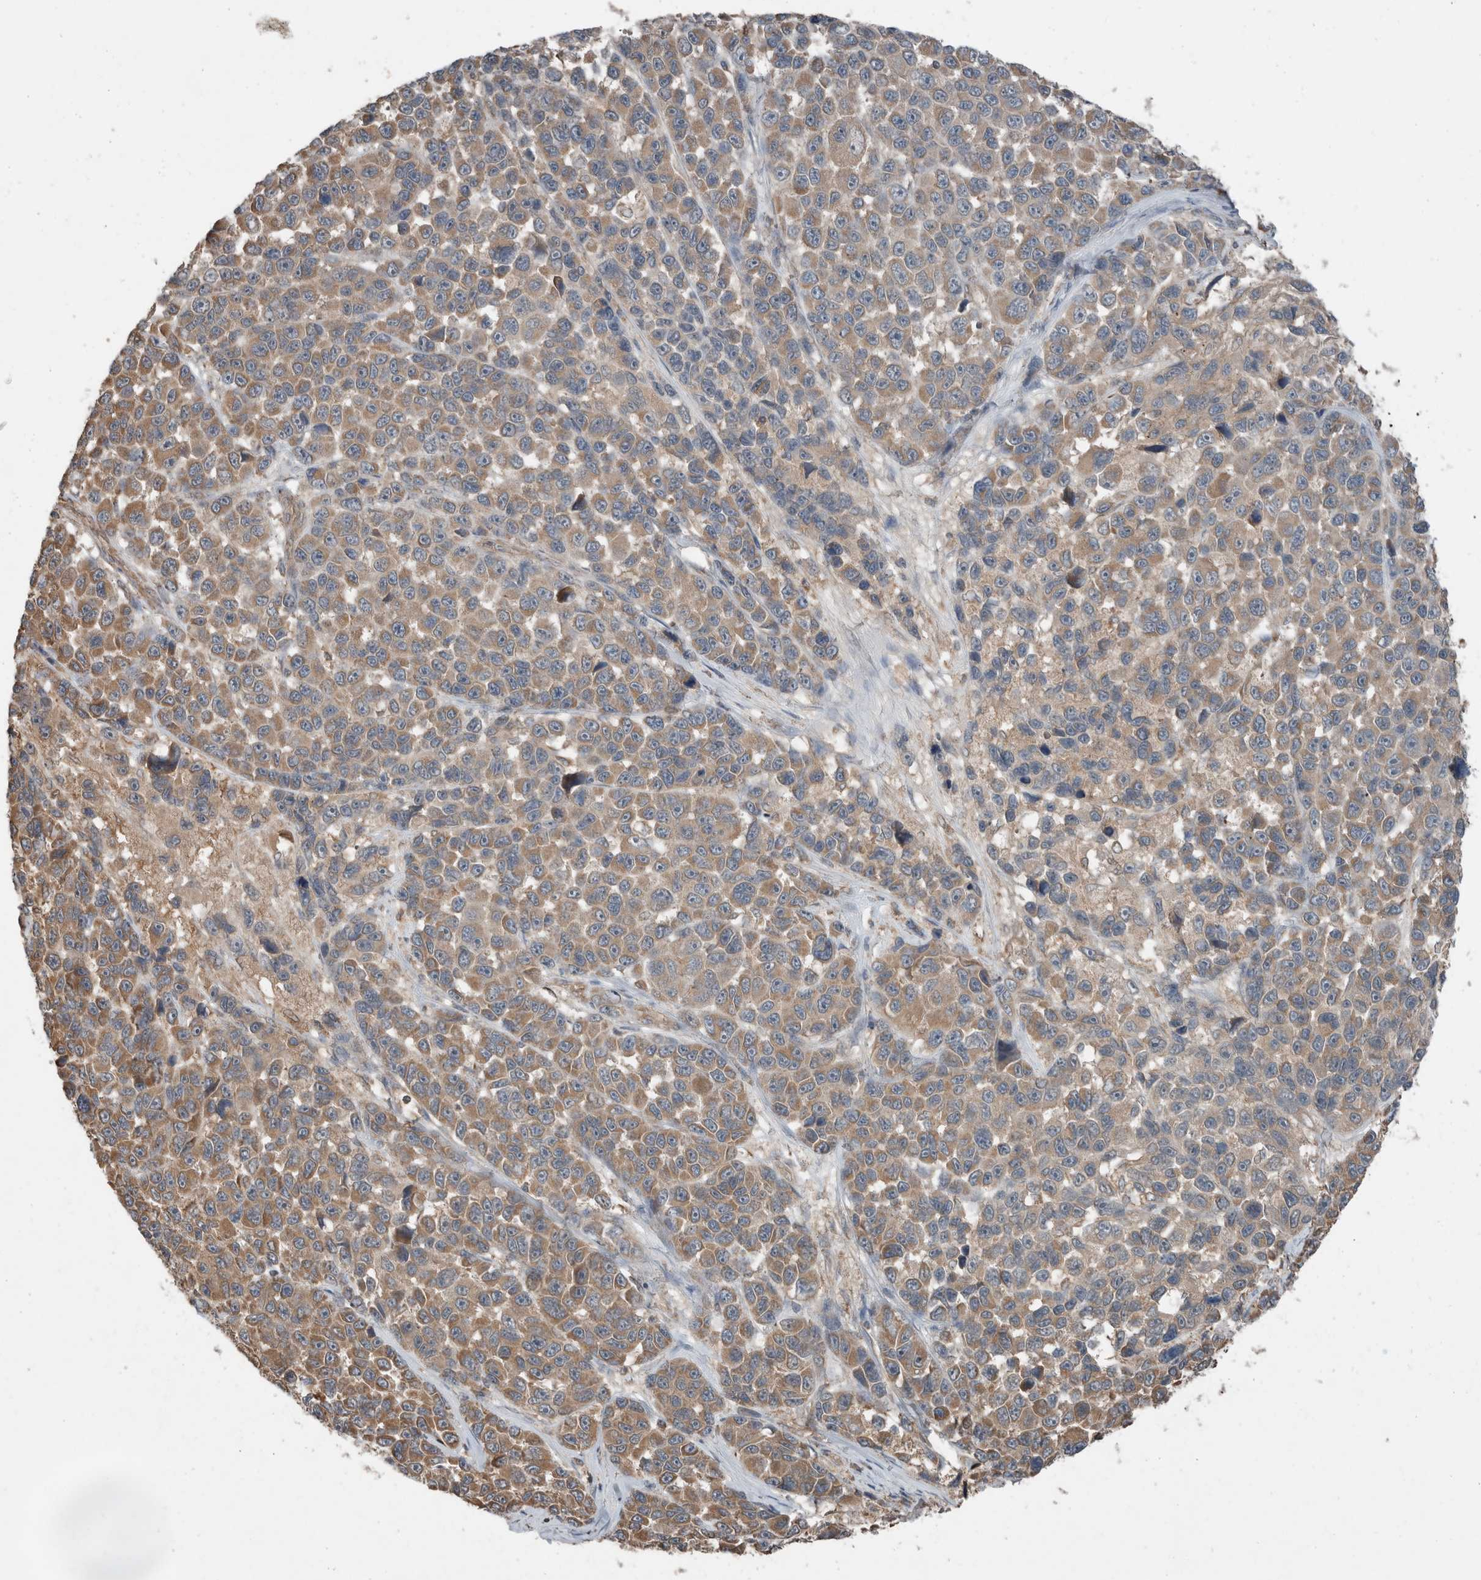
{"staining": {"intensity": "moderate", "quantity": ">75%", "location": "cytoplasmic/membranous"}, "tissue": "melanoma", "cell_type": "Tumor cells", "image_type": "cancer", "snomed": [{"axis": "morphology", "description": "Malignant melanoma, NOS"}, {"axis": "topography", "description": "Skin"}], "caption": "Human melanoma stained with a protein marker reveals moderate staining in tumor cells.", "gene": "KLK14", "patient": {"sex": "male", "age": 53}}